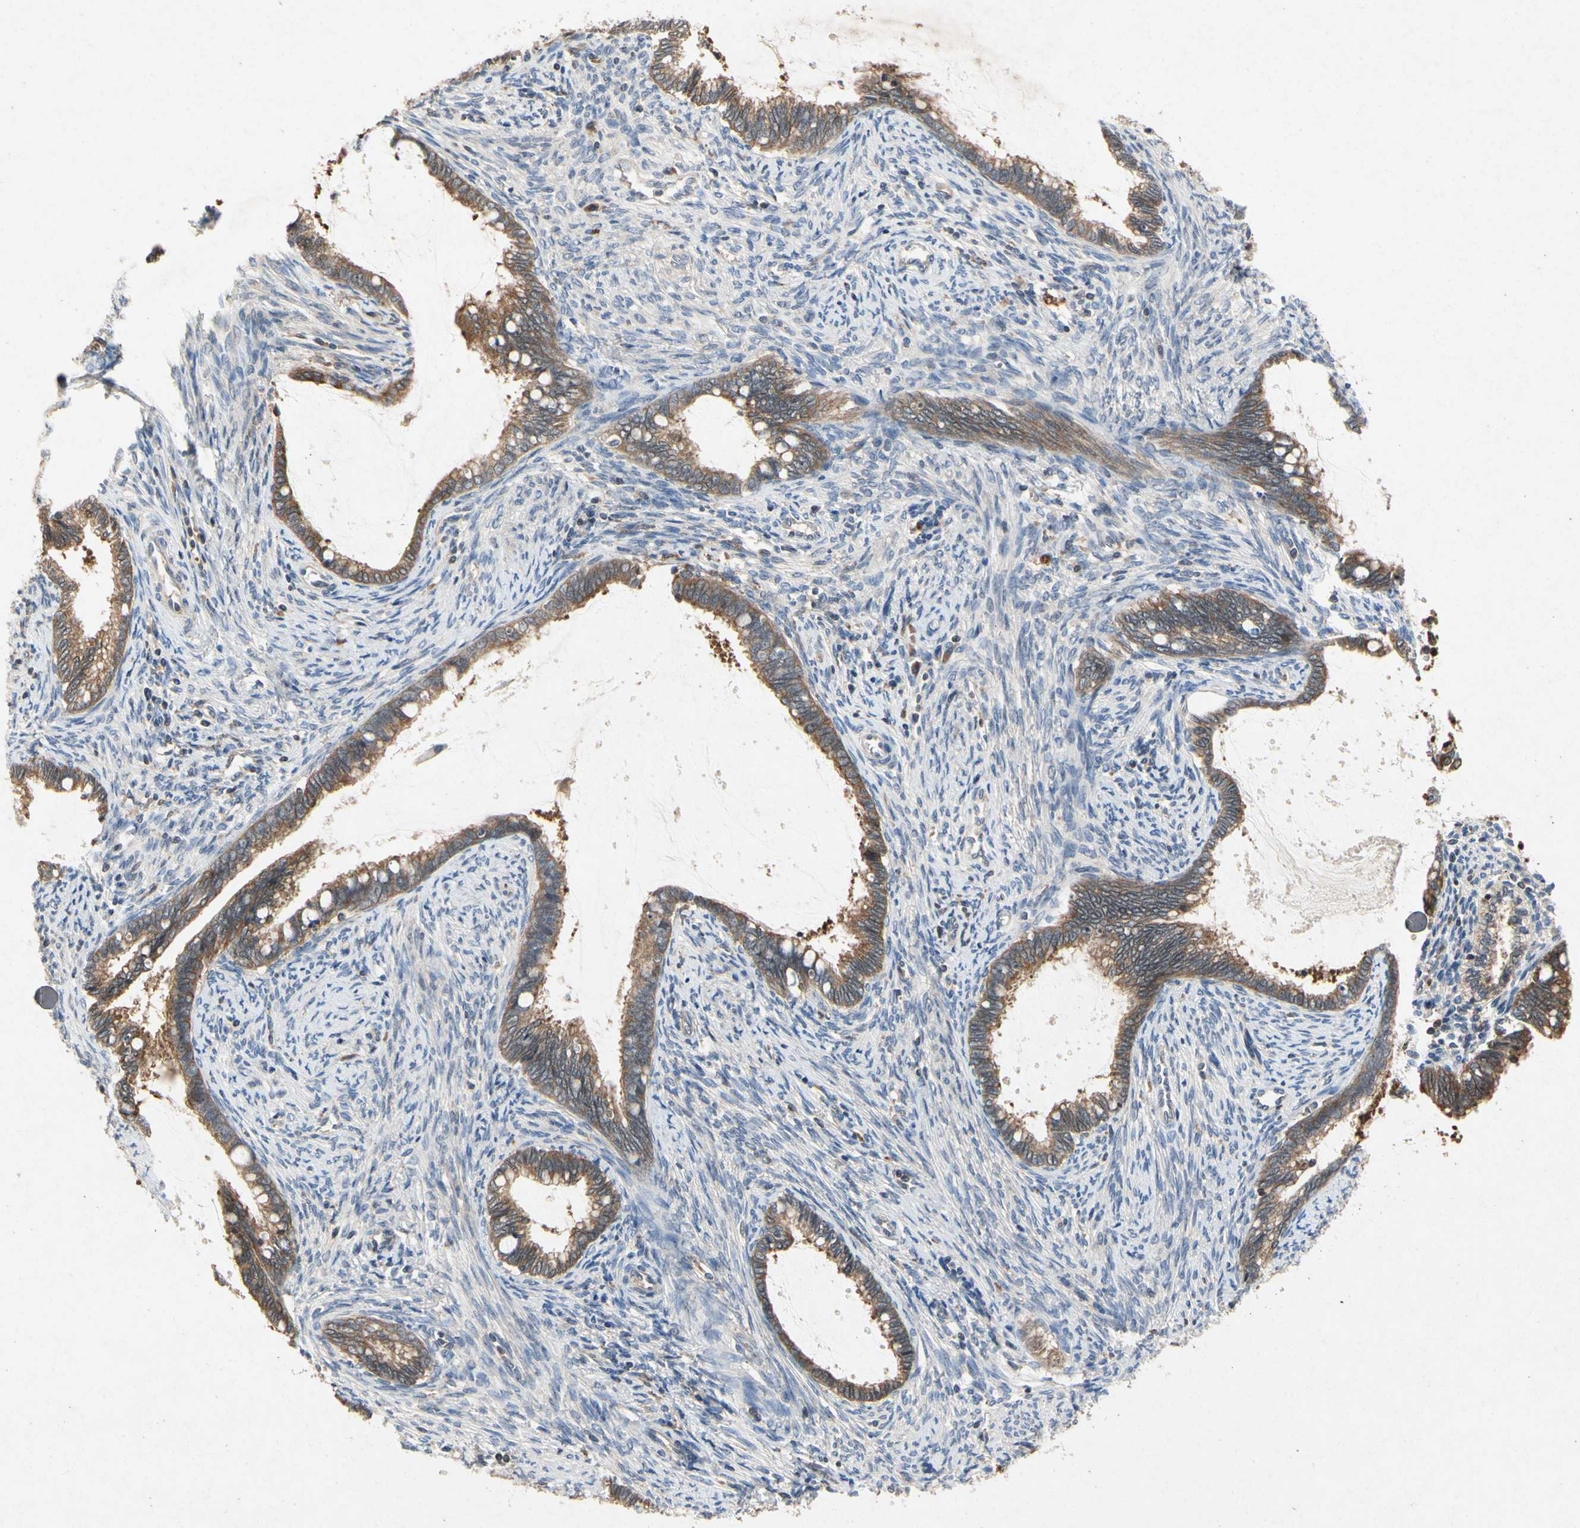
{"staining": {"intensity": "moderate", "quantity": ">75%", "location": "cytoplasmic/membranous"}, "tissue": "cervical cancer", "cell_type": "Tumor cells", "image_type": "cancer", "snomed": [{"axis": "morphology", "description": "Adenocarcinoma, NOS"}, {"axis": "topography", "description": "Cervix"}], "caption": "A high-resolution image shows IHC staining of cervical cancer (adenocarcinoma), which shows moderate cytoplasmic/membranous staining in approximately >75% of tumor cells. Ihc stains the protein of interest in brown and the nuclei are stained blue.", "gene": "RPS6KA1", "patient": {"sex": "female", "age": 44}}